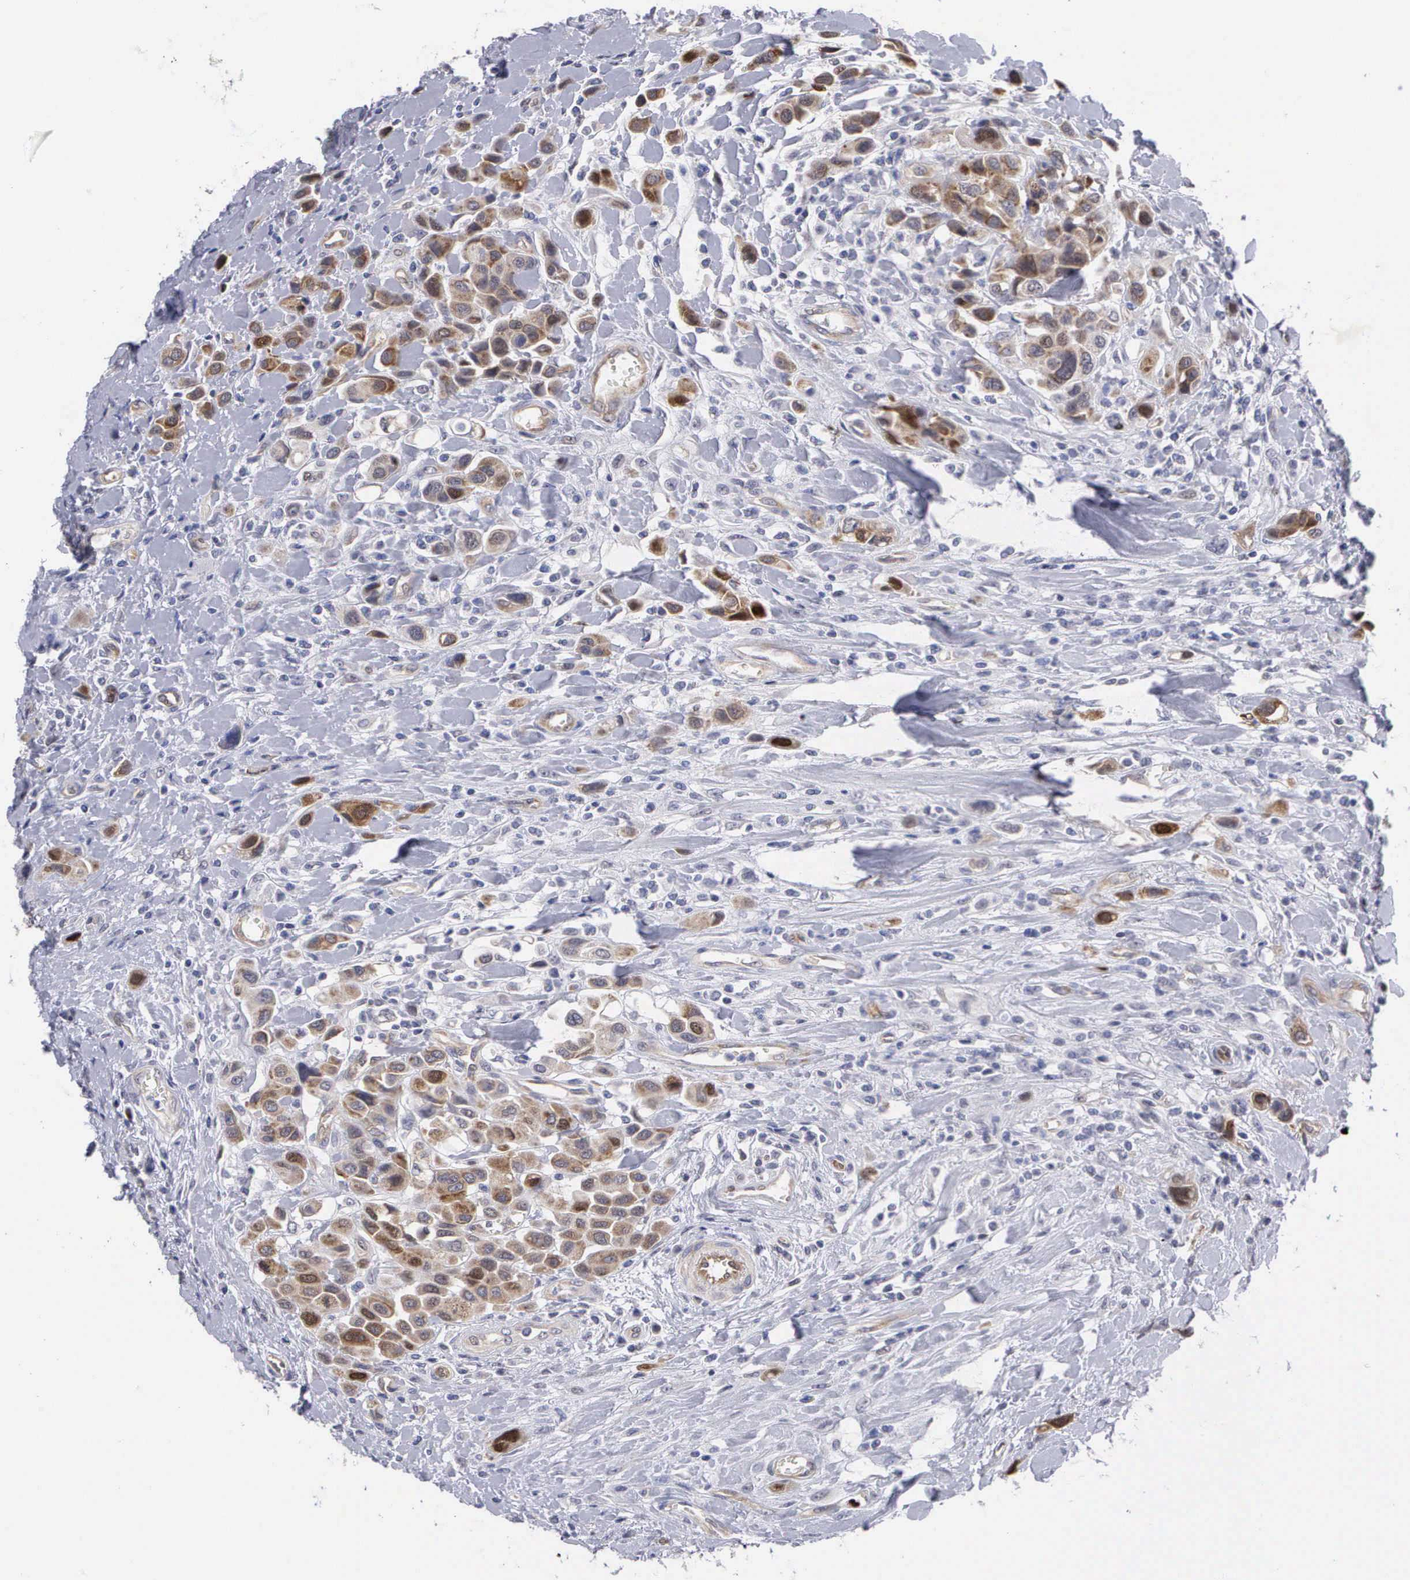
{"staining": {"intensity": "moderate", "quantity": "<25%", "location": "cytoplasmic/membranous,nuclear"}, "tissue": "urothelial cancer", "cell_type": "Tumor cells", "image_type": "cancer", "snomed": [{"axis": "morphology", "description": "Urothelial carcinoma, High grade"}, {"axis": "topography", "description": "Urinary bladder"}], "caption": "Immunohistochemistry (IHC) (DAB) staining of human urothelial carcinoma (high-grade) shows moderate cytoplasmic/membranous and nuclear protein expression in about <25% of tumor cells.", "gene": "MAST4", "patient": {"sex": "male", "age": 50}}